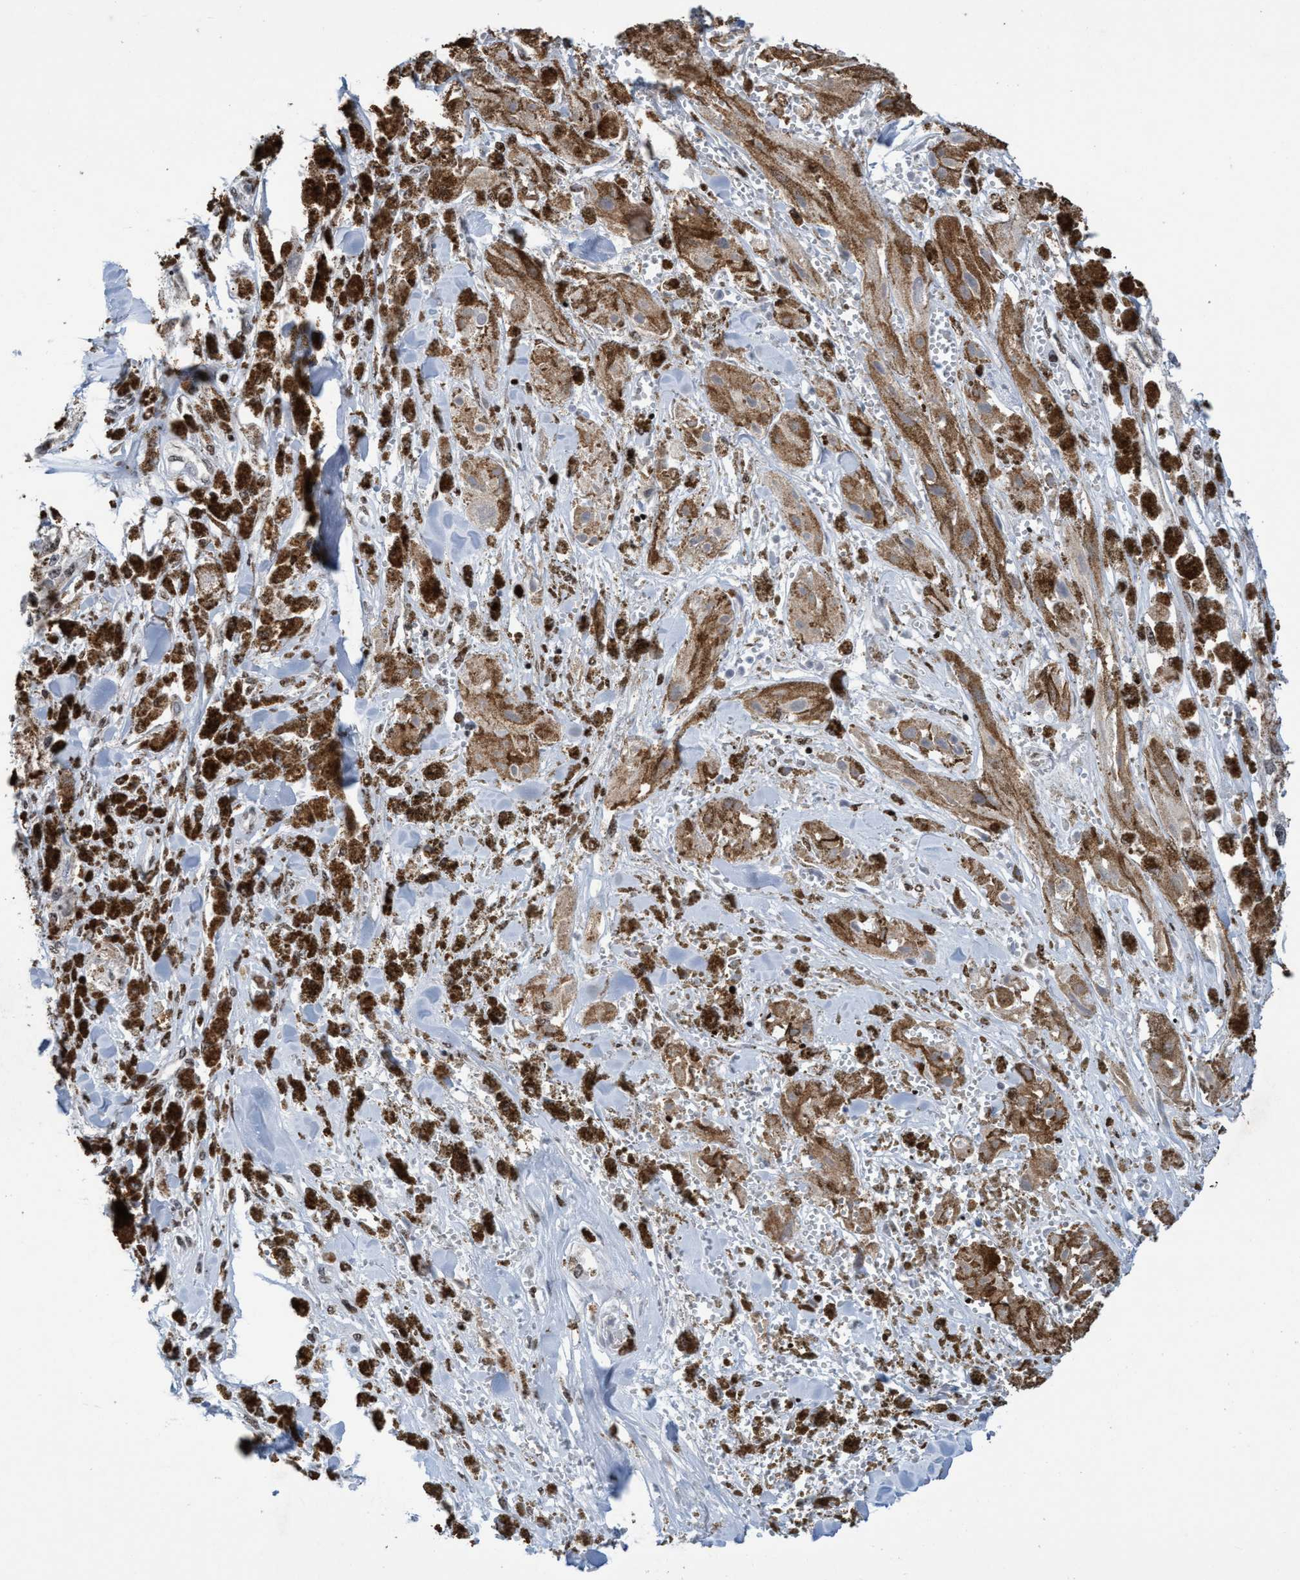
{"staining": {"intensity": "moderate", "quantity": "25%-75%", "location": "cytoplasmic/membranous"}, "tissue": "melanoma", "cell_type": "Tumor cells", "image_type": "cancer", "snomed": [{"axis": "morphology", "description": "Malignant melanoma, NOS"}, {"axis": "topography", "description": "Skin"}], "caption": "High-magnification brightfield microscopy of melanoma stained with DAB (brown) and counterstained with hematoxylin (blue). tumor cells exhibit moderate cytoplasmic/membranous positivity is appreciated in about25%-75% of cells.", "gene": "CBX2", "patient": {"sex": "male", "age": 88}}